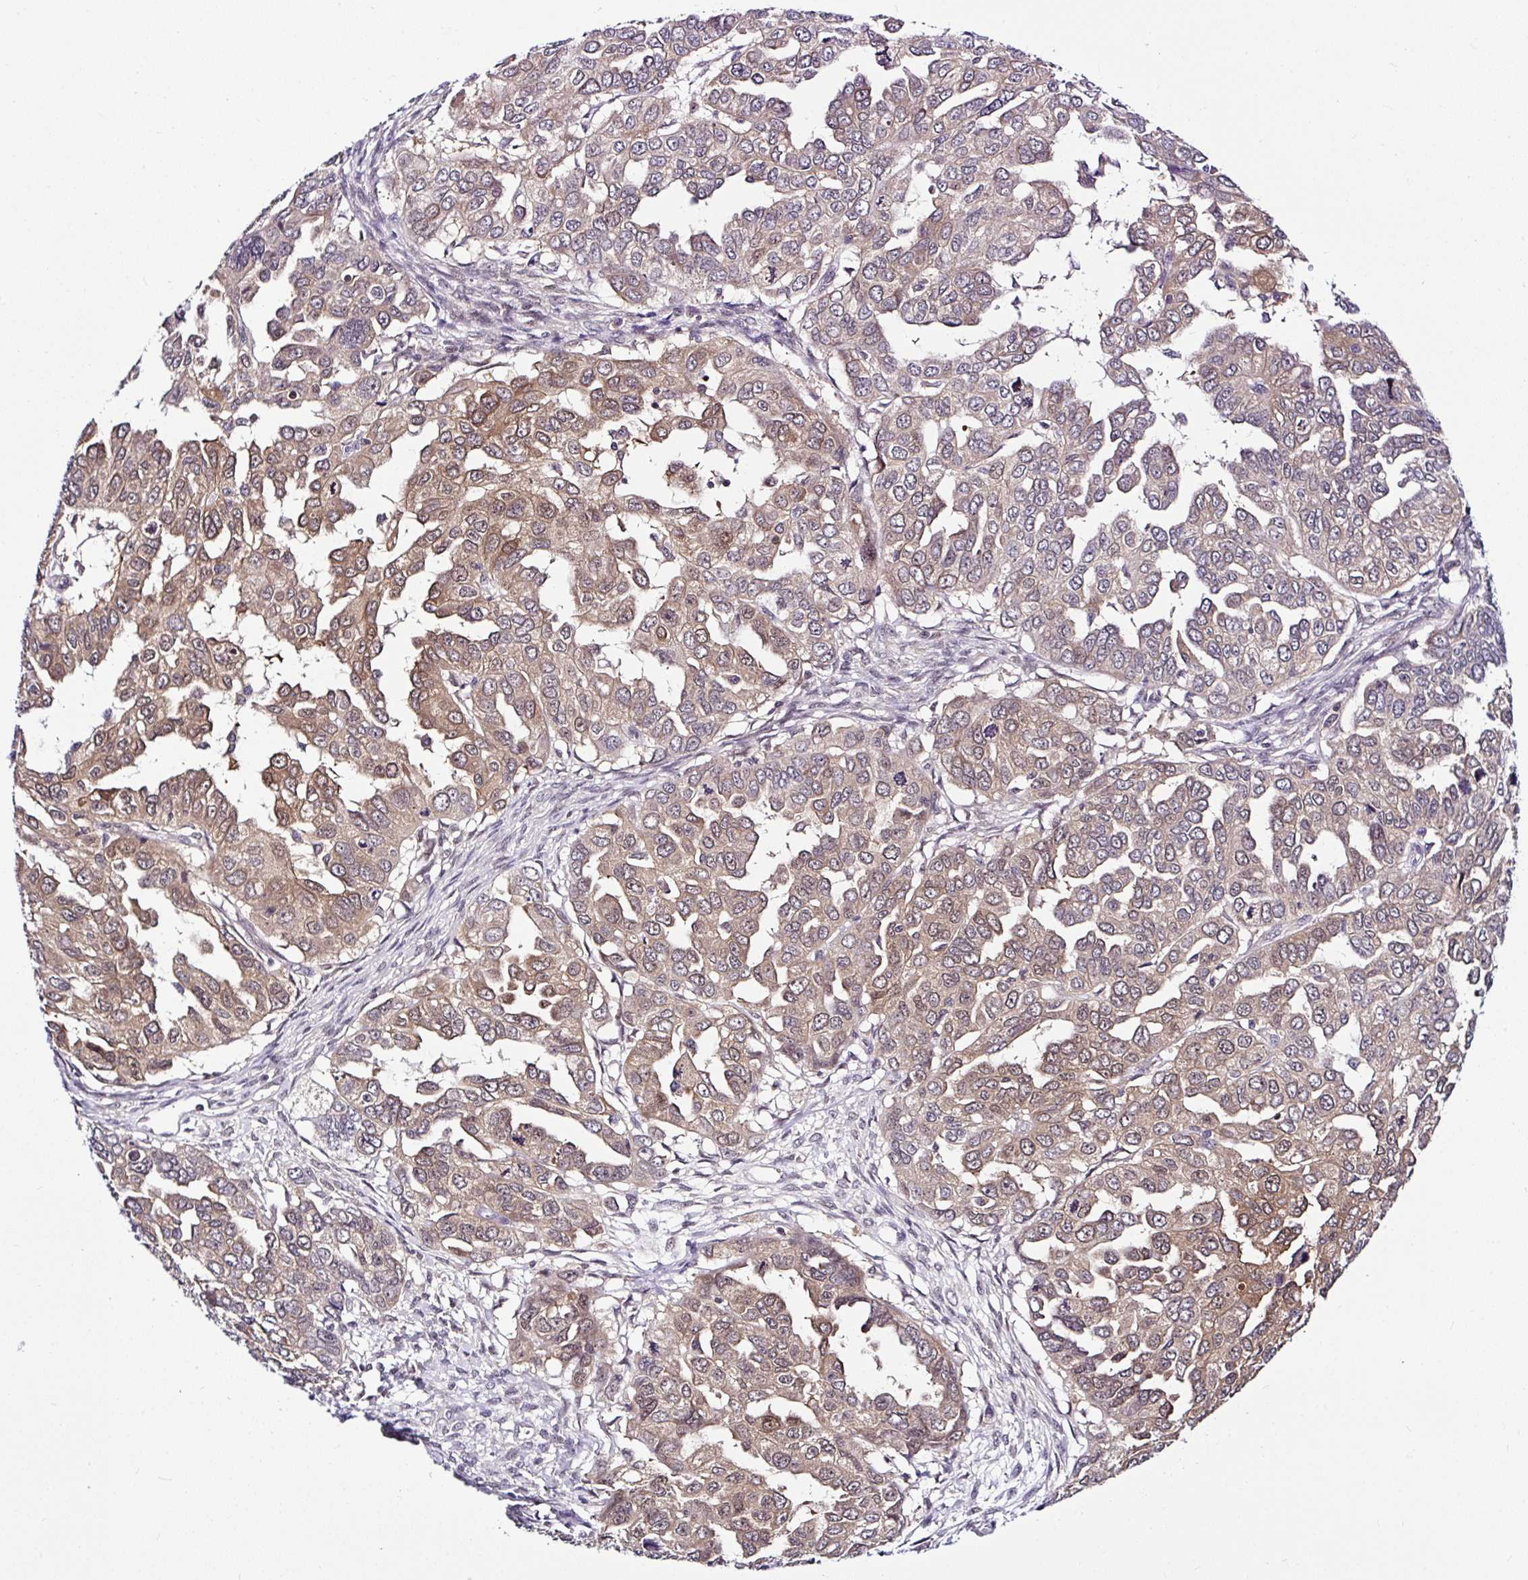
{"staining": {"intensity": "moderate", "quantity": "25%-75%", "location": "cytoplasmic/membranous,nuclear"}, "tissue": "ovarian cancer", "cell_type": "Tumor cells", "image_type": "cancer", "snomed": [{"axis": "morphology", "description": "Cystadenocarcinoma, serous, NOS"}, {"axis": "topography", "description": "Ovary"}], "caption": "Immunohistochemistry (IHC) of human ovarian cancer (serous cystadenocarcinoma) shows medium levels of moderate cytoplasmic/membranous and nuclear staining in approximately 25%-75% of tumor cells.", "gene": "PIN4", "patient": {"sex": "female", "age": 53}}